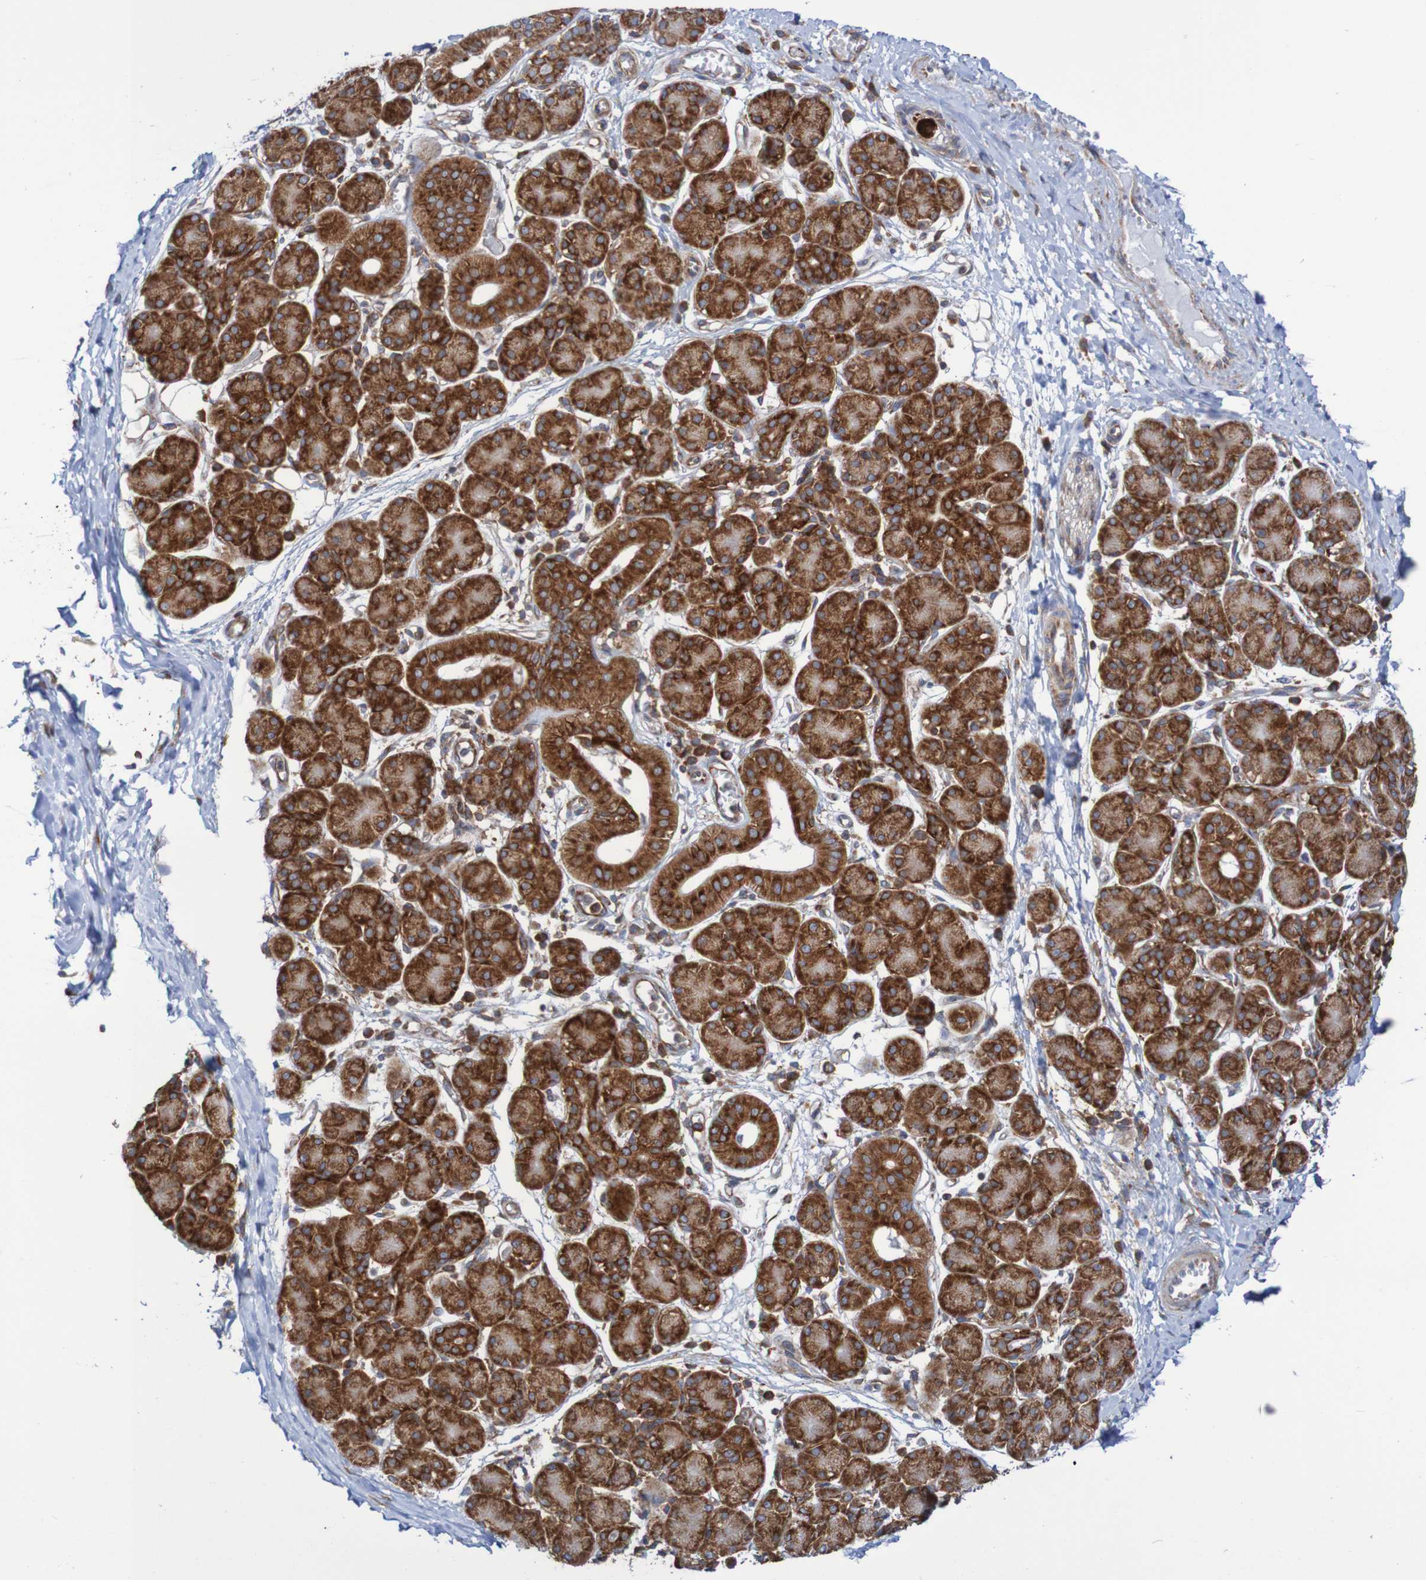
{"staining": {"intensity": "strong", "quantity": ">75%", "location": "cytoplasmic/membranous"}, "tissue": "salivary gland", "cell_type": "Glandular cells", "image_type": "normal", "snomed": [{"axis": "morphology", "description": "Normal tissue, NOS"}, {"axis": "morphology", "description": "Inflammation, NOS"}, {"axis": "topography", "description": "Lymph node"}, {"axis": "topography", "description": "Salivary gland"}], "caption": "Immunohistochemical staining of normal human salivary gland exhibits high levels of strong cytoplasmic/membranous expression in approximately >75% of glandular cells.", "gene": "FXR2", "patient": {"sex": "male", "age": 3}}